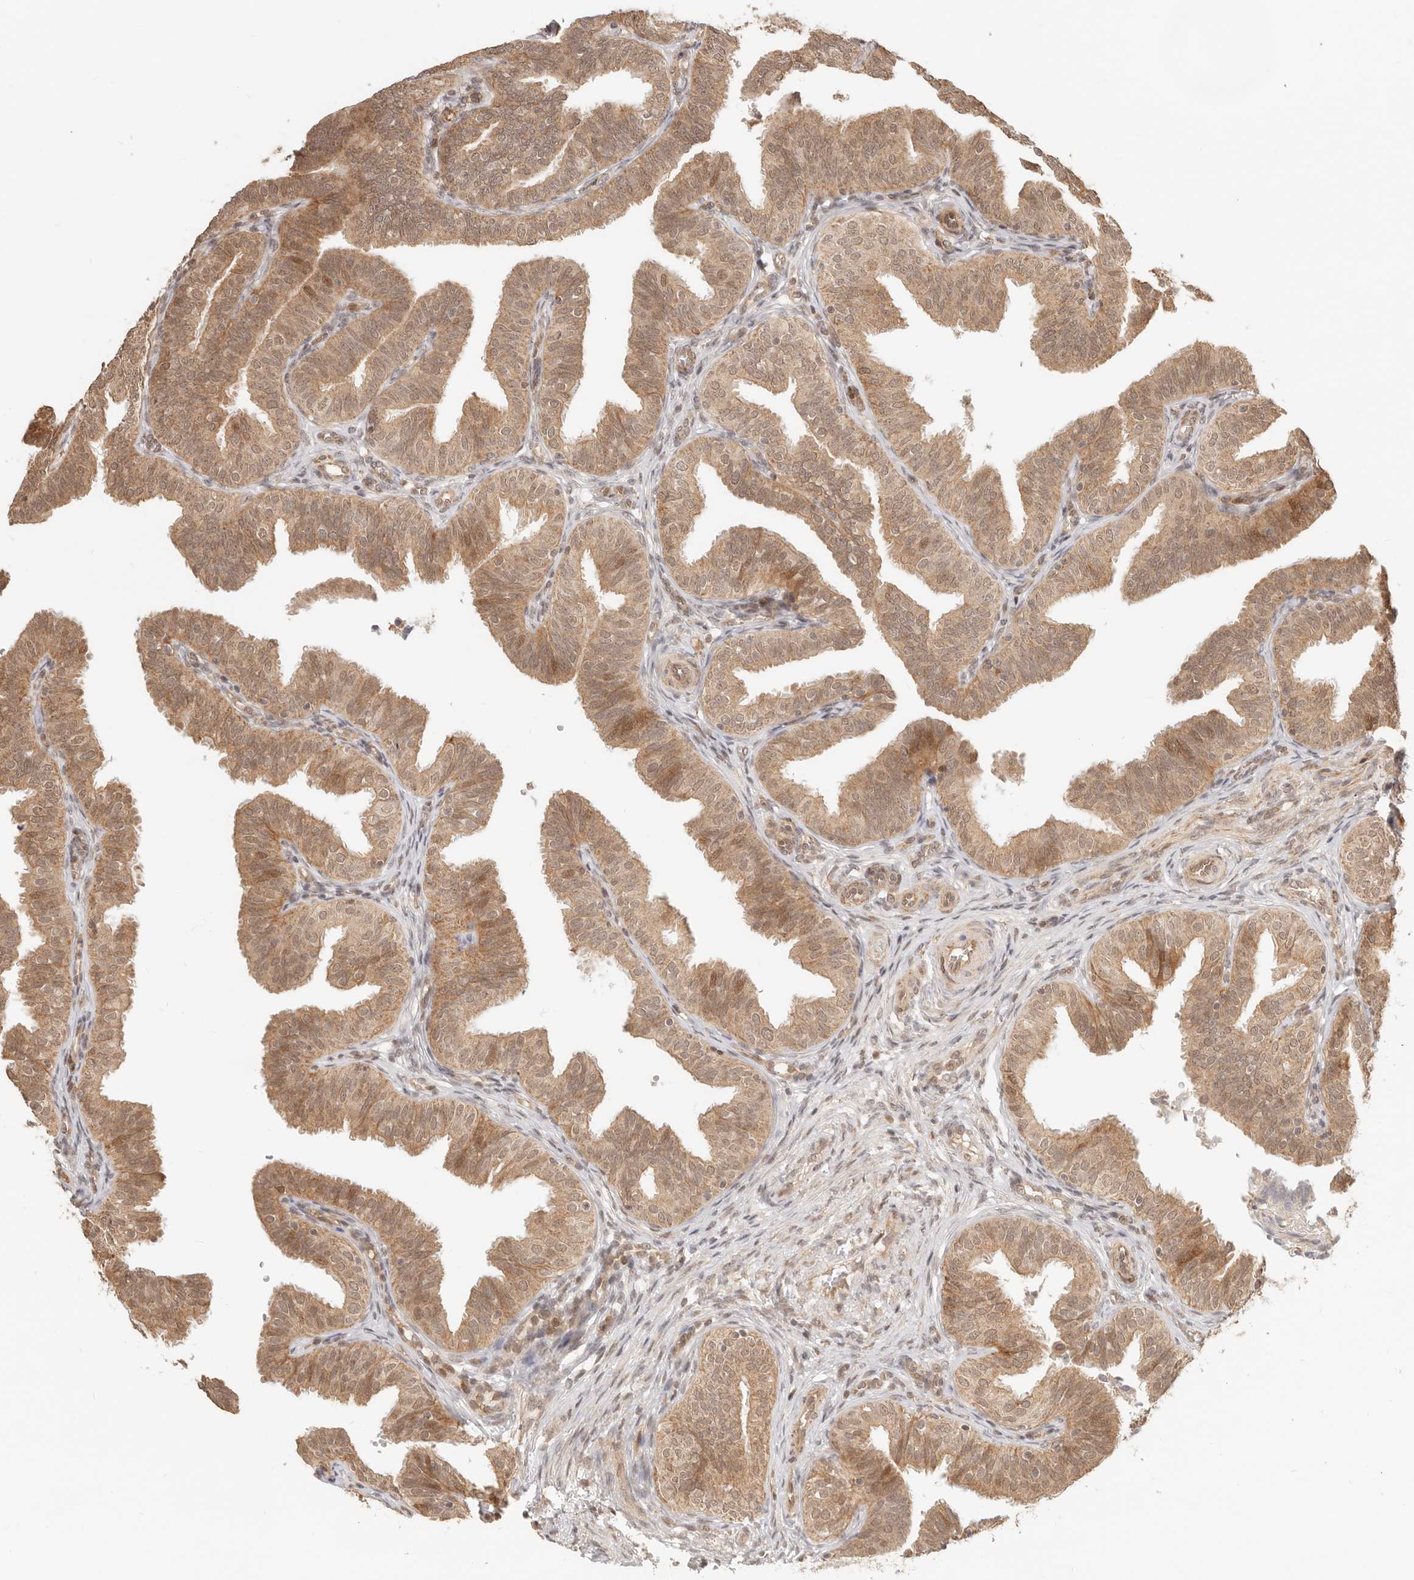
{"staining": {"intensity": "moderate", "quantity": ">75%", "location": "cytoplasmic/membranous,nuclear"}, "tissue": "fallopian tube", "cell_type": "Glandular cells", "image_type": "normal", "snomed": [{"axis": "morphology", "description": "Normal tissue, NOS"}, {"axis": "topography", "description": "Fallopian tube"}], "caption": "An immunohistochemistry image of normal tissue is shown. Protein staining in brown labels moderate cytoplasmic/membranous,nuclear positivity in fallopian tube within glandular cells. (IHC, brightfield microscopy, high magnification).", "gene": "BAALC", "patient": {"sex": "female", "age": 35}}